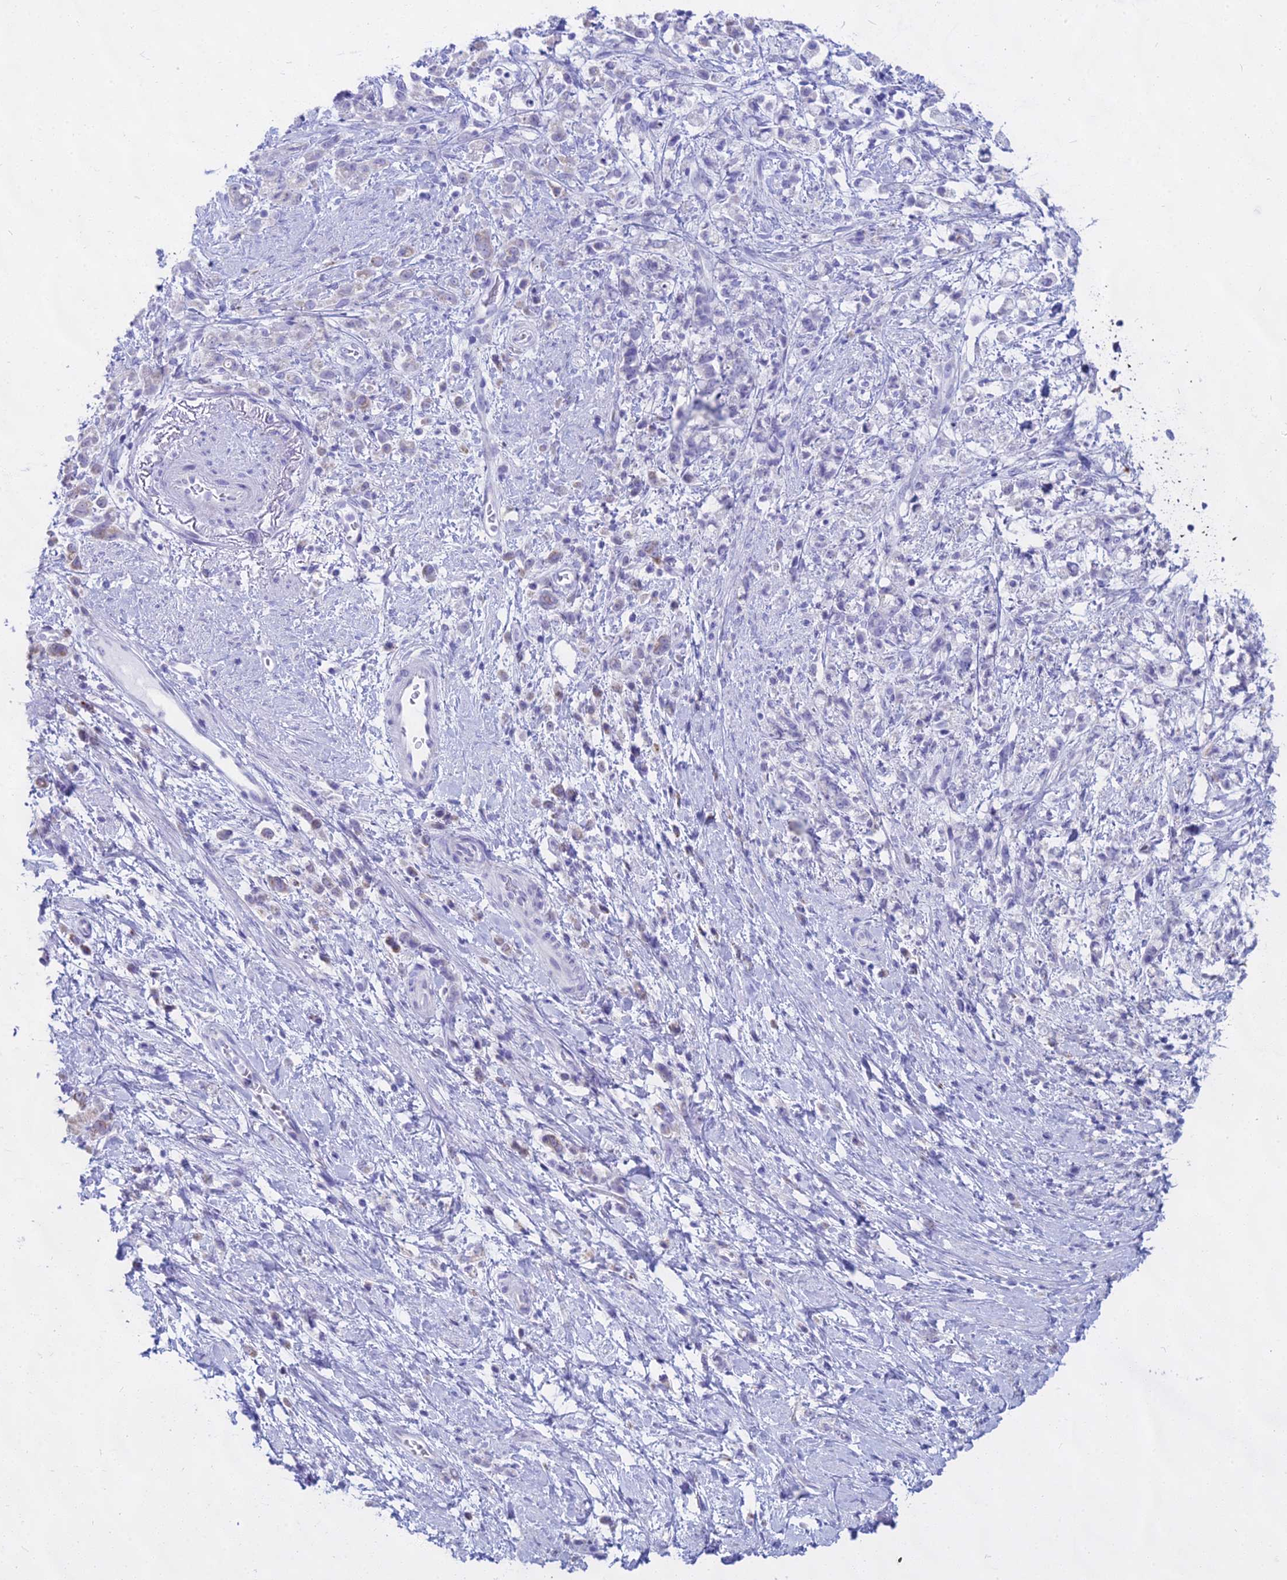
{"staining": {"intensity": "weak", "quantity": "<25%", "location": "cytoplasmic/membranous"}, "tissue": "stomach cancer", "cell_type": "Tumor cells", "image_type": "cancer", "snomed": [{"axis": "morphology", "description": "Adenocarcinoma, NOS"}, {"axis": "topography", "description": "Stomach"}], "caption": "Immunohistochemistry (IHC) photomicrograph of neoplastic tissue: stomach cancer stained with DAB exhibits no significant protein expression in tumor cells.", "gene": "CGB2", "patient": {"sex": "female", "age": 60}}